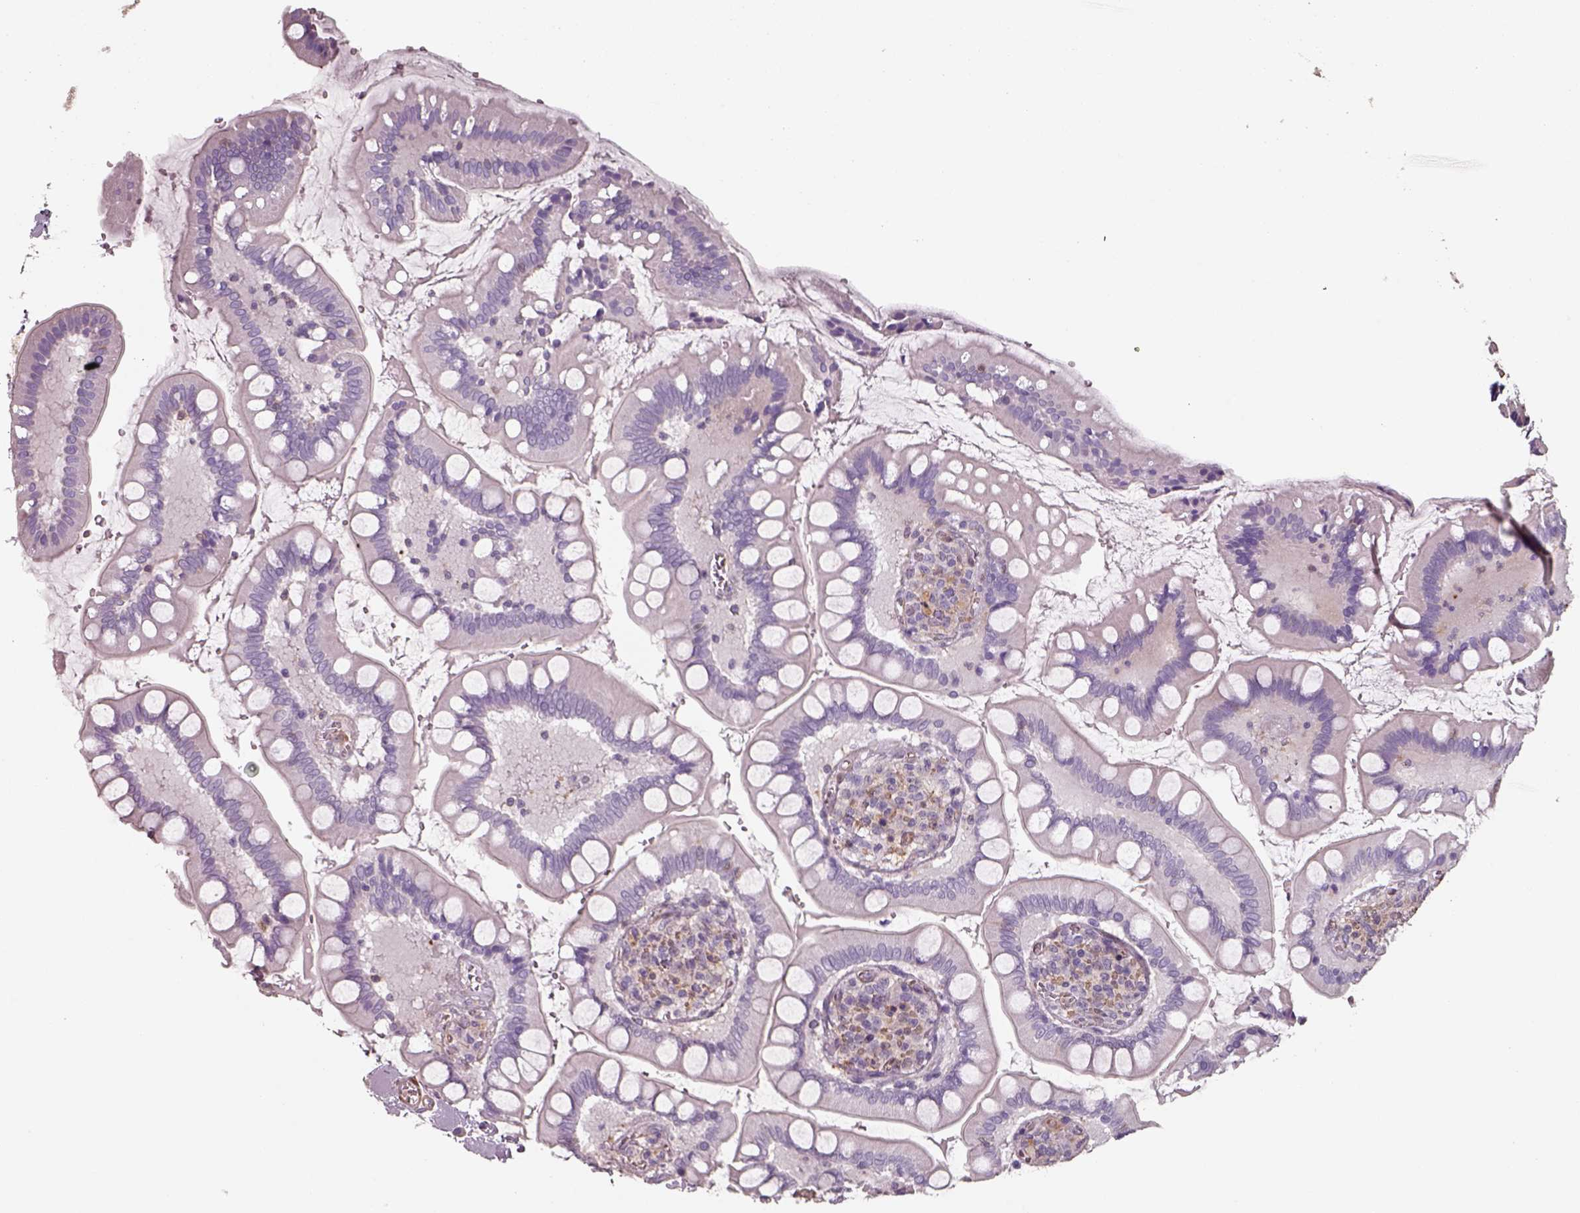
{"staining": {"intensity": "negative", "quantity": "none", "location": "none"}, "tissue": "small intestine", "cell_type": "Glandular cells", "image_type": "normal", "snomed": [{"axis": "morphology", "description": "Normal tissue, NOS"}, {"axis": "topography", "description": "Small intestine"}], "caption": "Glandular cells show no significant staining in unremarkable small intestine.", "gene": "ISYNA1", "patient": {"sex": "female", "age": 56}}